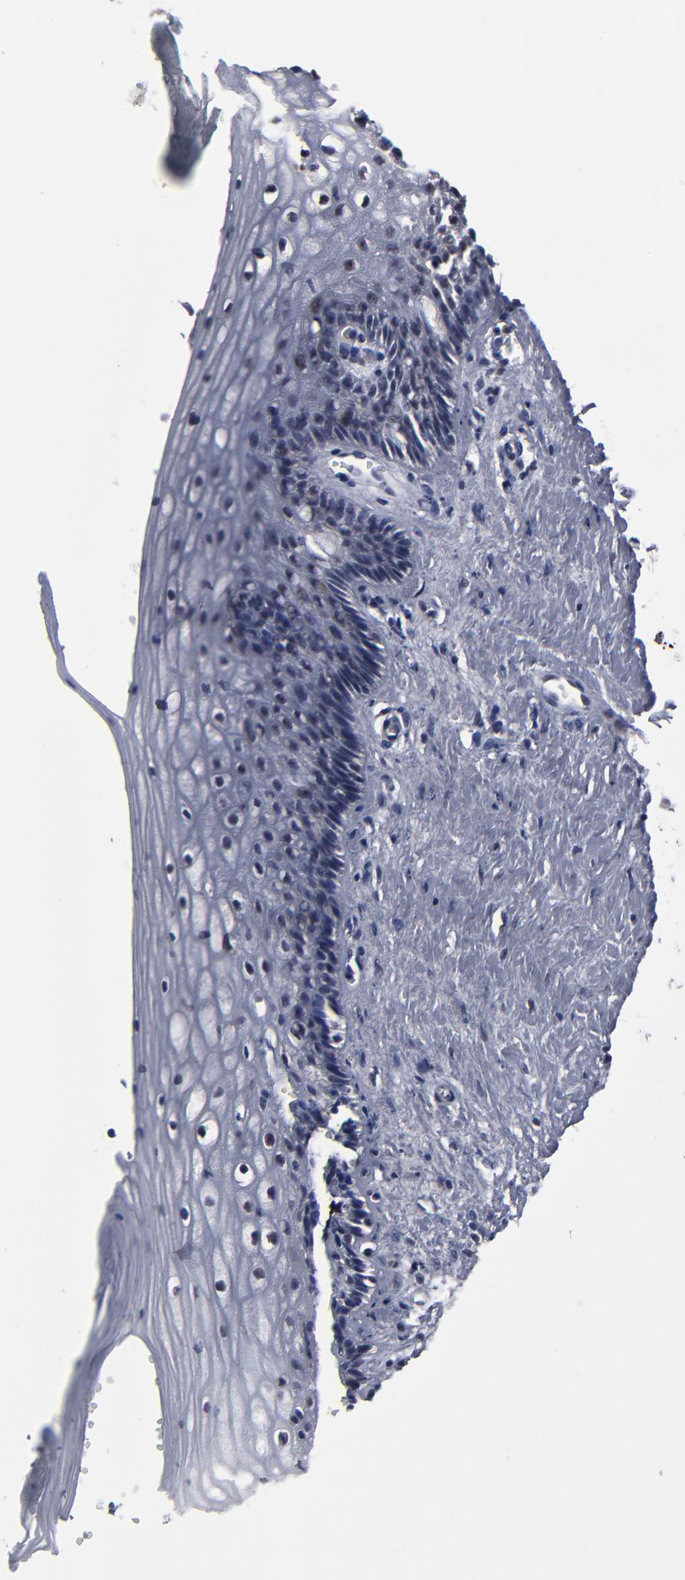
{"staining": {"intensity": "weak", "quantity": "<25%", "location": "nuclear"}, "tissue": "vagina", "cell_type": "Squamous epithelial cells", "image_type": "normal", "snomed": [{"axis": "morphology", "description": "Normal tissue, NOS"}, {"axis": "topography", "description": "Vagina"}], "caption": "Histopathology image shows no significant protein expression in squamous epithelial cells of normal vagina. The staining was performed using DAB (3,3'-diaminobenzidine) to visualize the protein expression in brown, while the nuclei were stained in blue with hematoxylin (Magnification: 20x).", "gene": "SSRP1", "patient": {"sex": "female", "age": 46}}